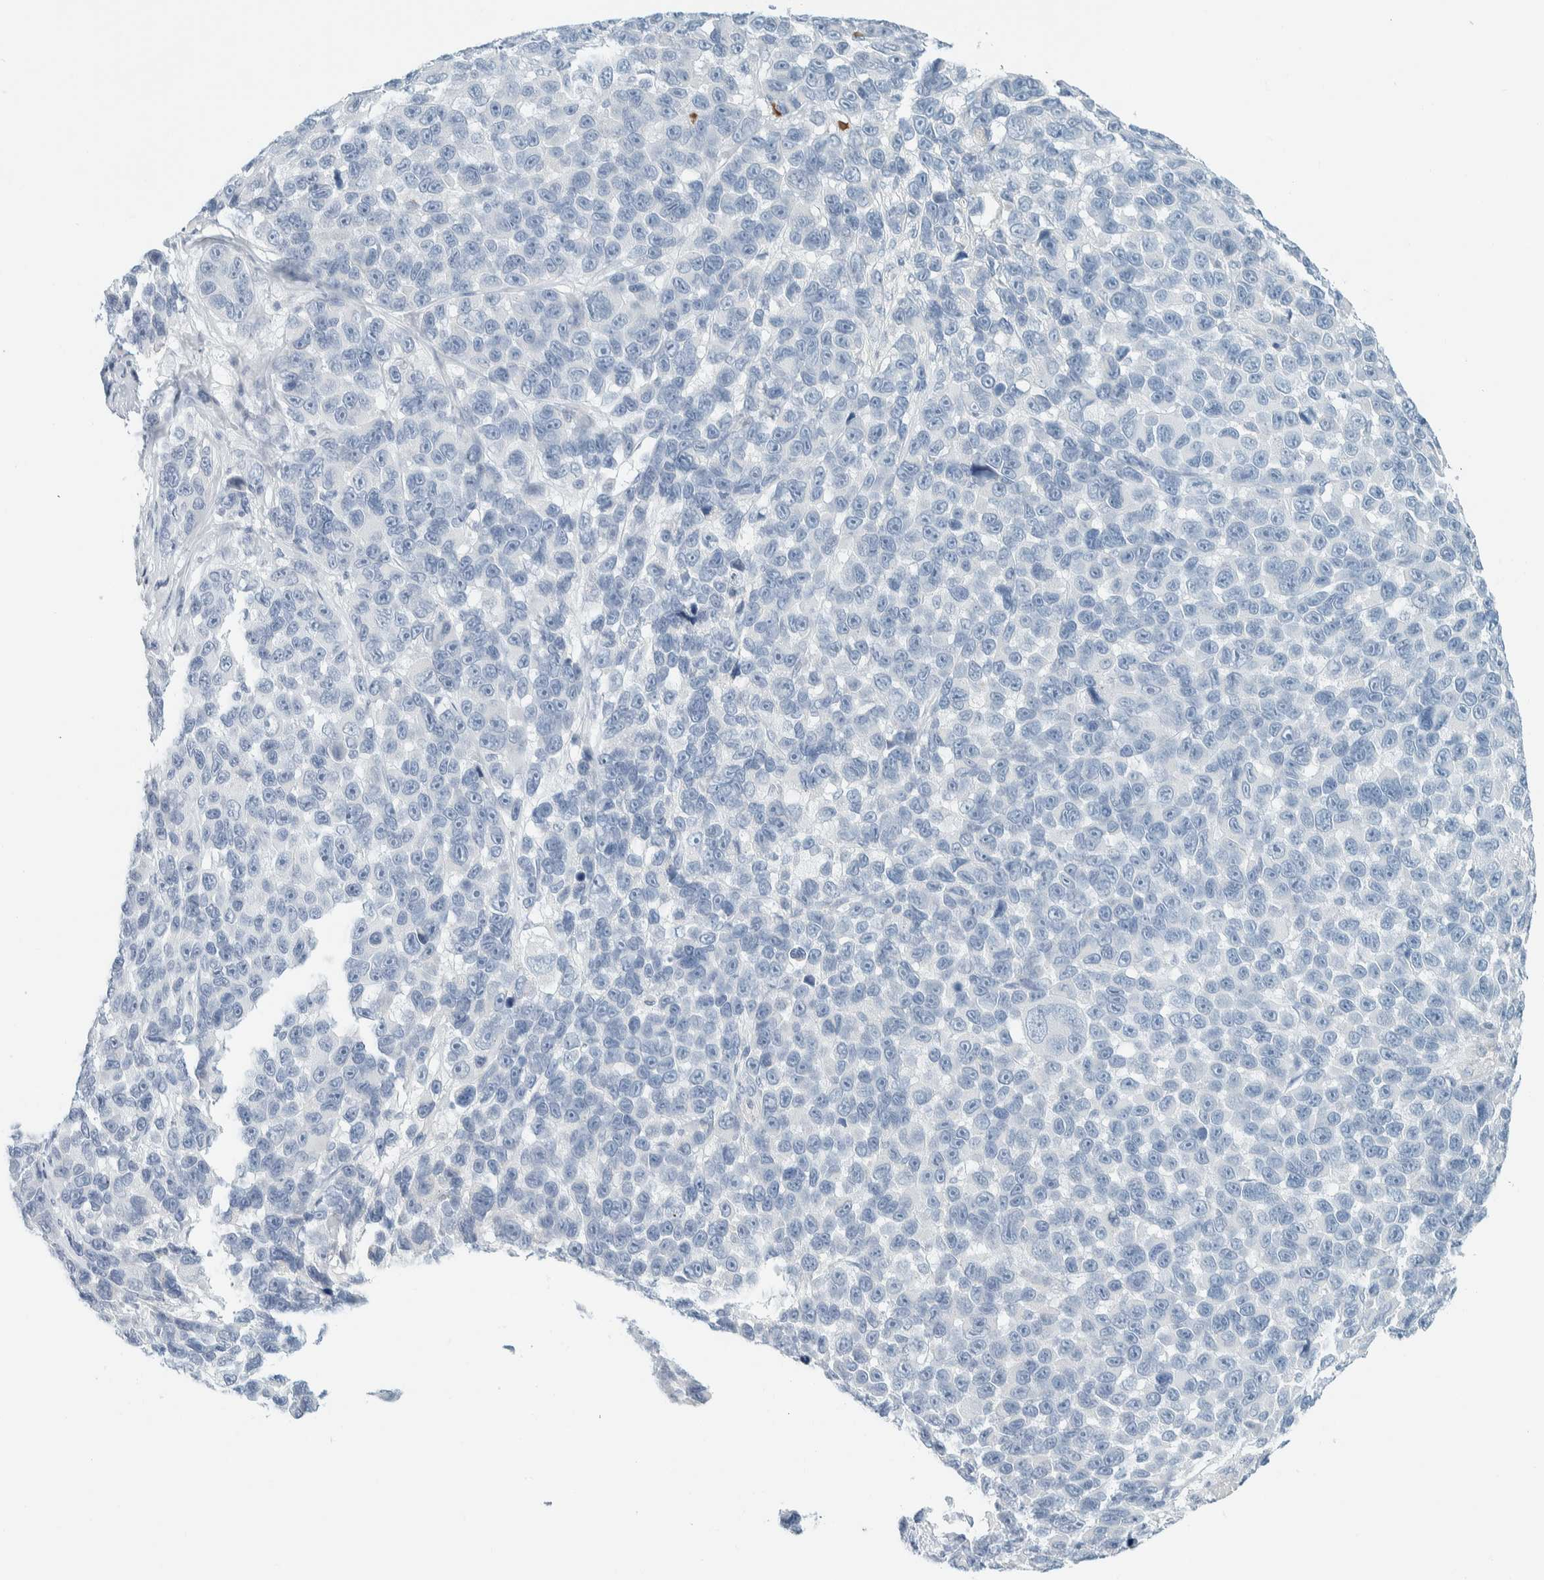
{"staining": {"intensity": "negative", "quantity": "none", "location": "none"}, "tissue": "melanoma", "cell_type": "Tumor cells", "image_type": "cancer", "snomed": [{"axis": "morphology", "description": "Malignant melanoma, NOS"}, {"axis": "topography", "description": "Skin"}], "caption": "Tumor cells show no significant protein expression in malignant melanoma.", "gene": "ARHGAP27", "patient": {"sex": "male", "age": 53}}